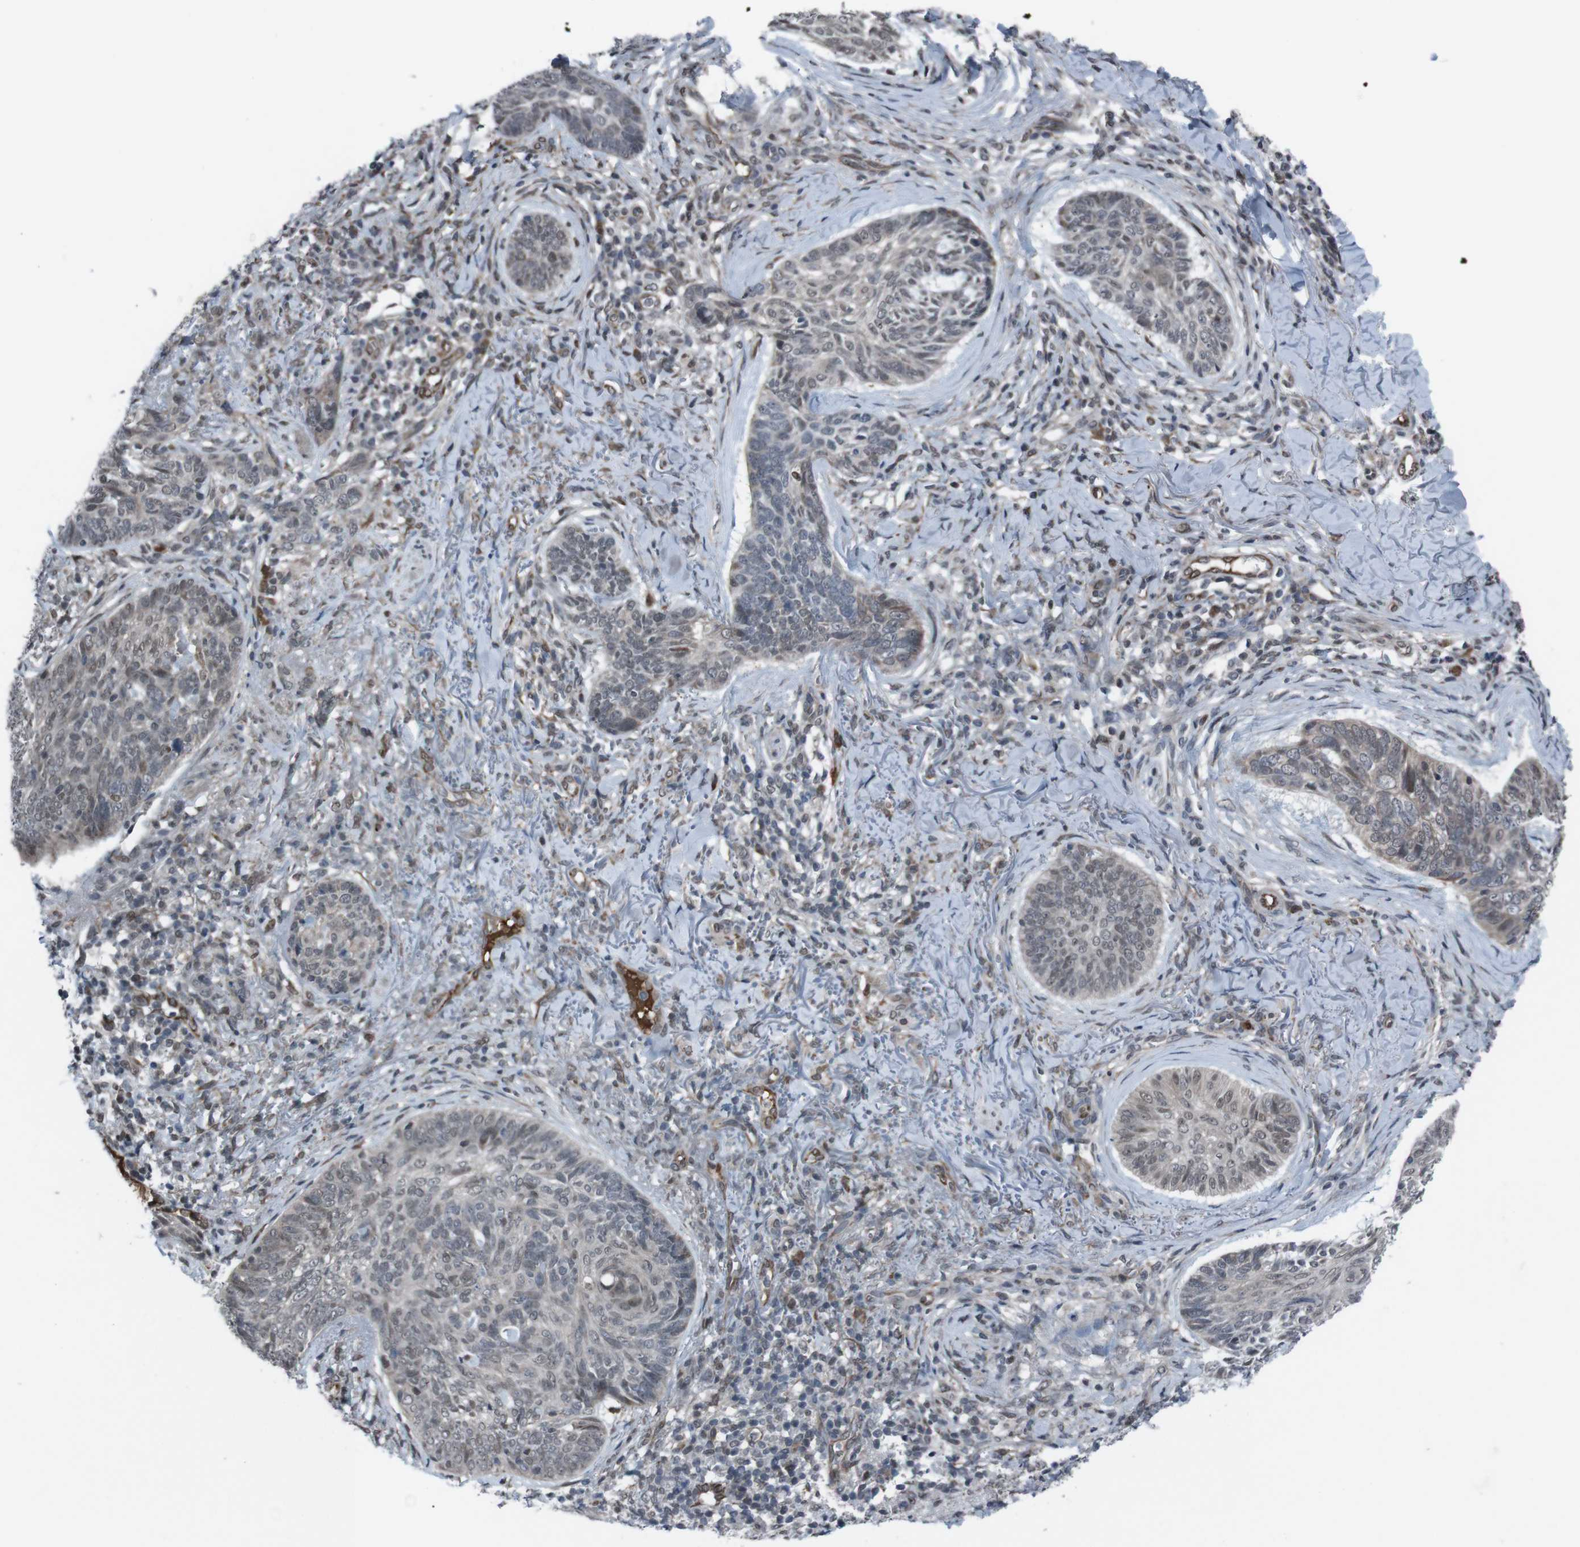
{"staining": {"intensity": "weak", "quantity": "25%-75%", "location": "nuclear"}, "tissue": "skin cancer", "cell_type": "Tumor cells", "image_type": "cancer", "snomed": [{"axis": "morphology", "description": "Basal cell carcinoma"}, {"axis": "topography", "description": "Skin"}], "caption": "This is an image of immunohistochemistry (IHC) staining of basal cell carcinoma (skin), which shows weak expression in the nuclear of tumor cells.", "gene": "SS18L1", "patient": {"sex": "male", "age": 43}}